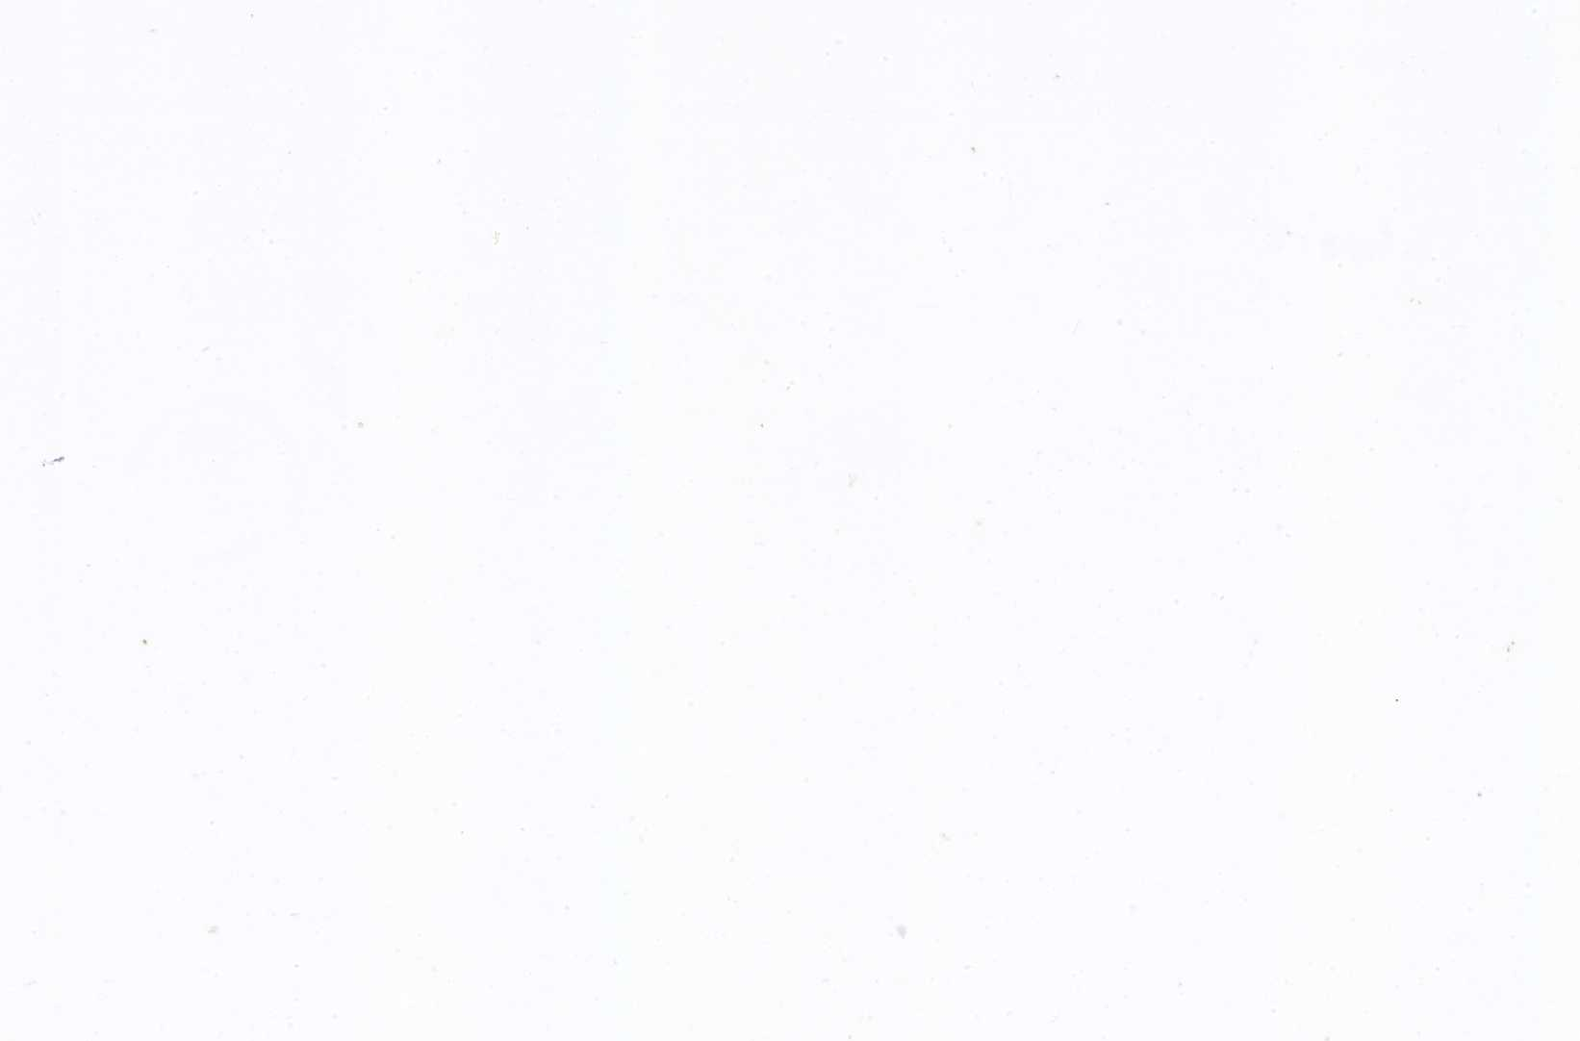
{"staining": {"intensity": "moderate", "quantity": ">75%", "location": "cytoplasmic/membranous"}, "tissue": "pancreatic cancer", "cell_type": "Tumor cells", "image_type": "cancer", "snomed": [{"axis": "morphology", "description": "Adenocarcinoma, NOS"}, {"axis": "topography", "description": "Pancreas"}], "caption": "Human adenocarcinoma (pancreatic) stained with a brown dye displays moderate cytoplasmic/membranous positive positivity in approximately >75% of tumor cells.", "gene": "PLXNB1", "patient": {"sex": "female", "age": 55}}